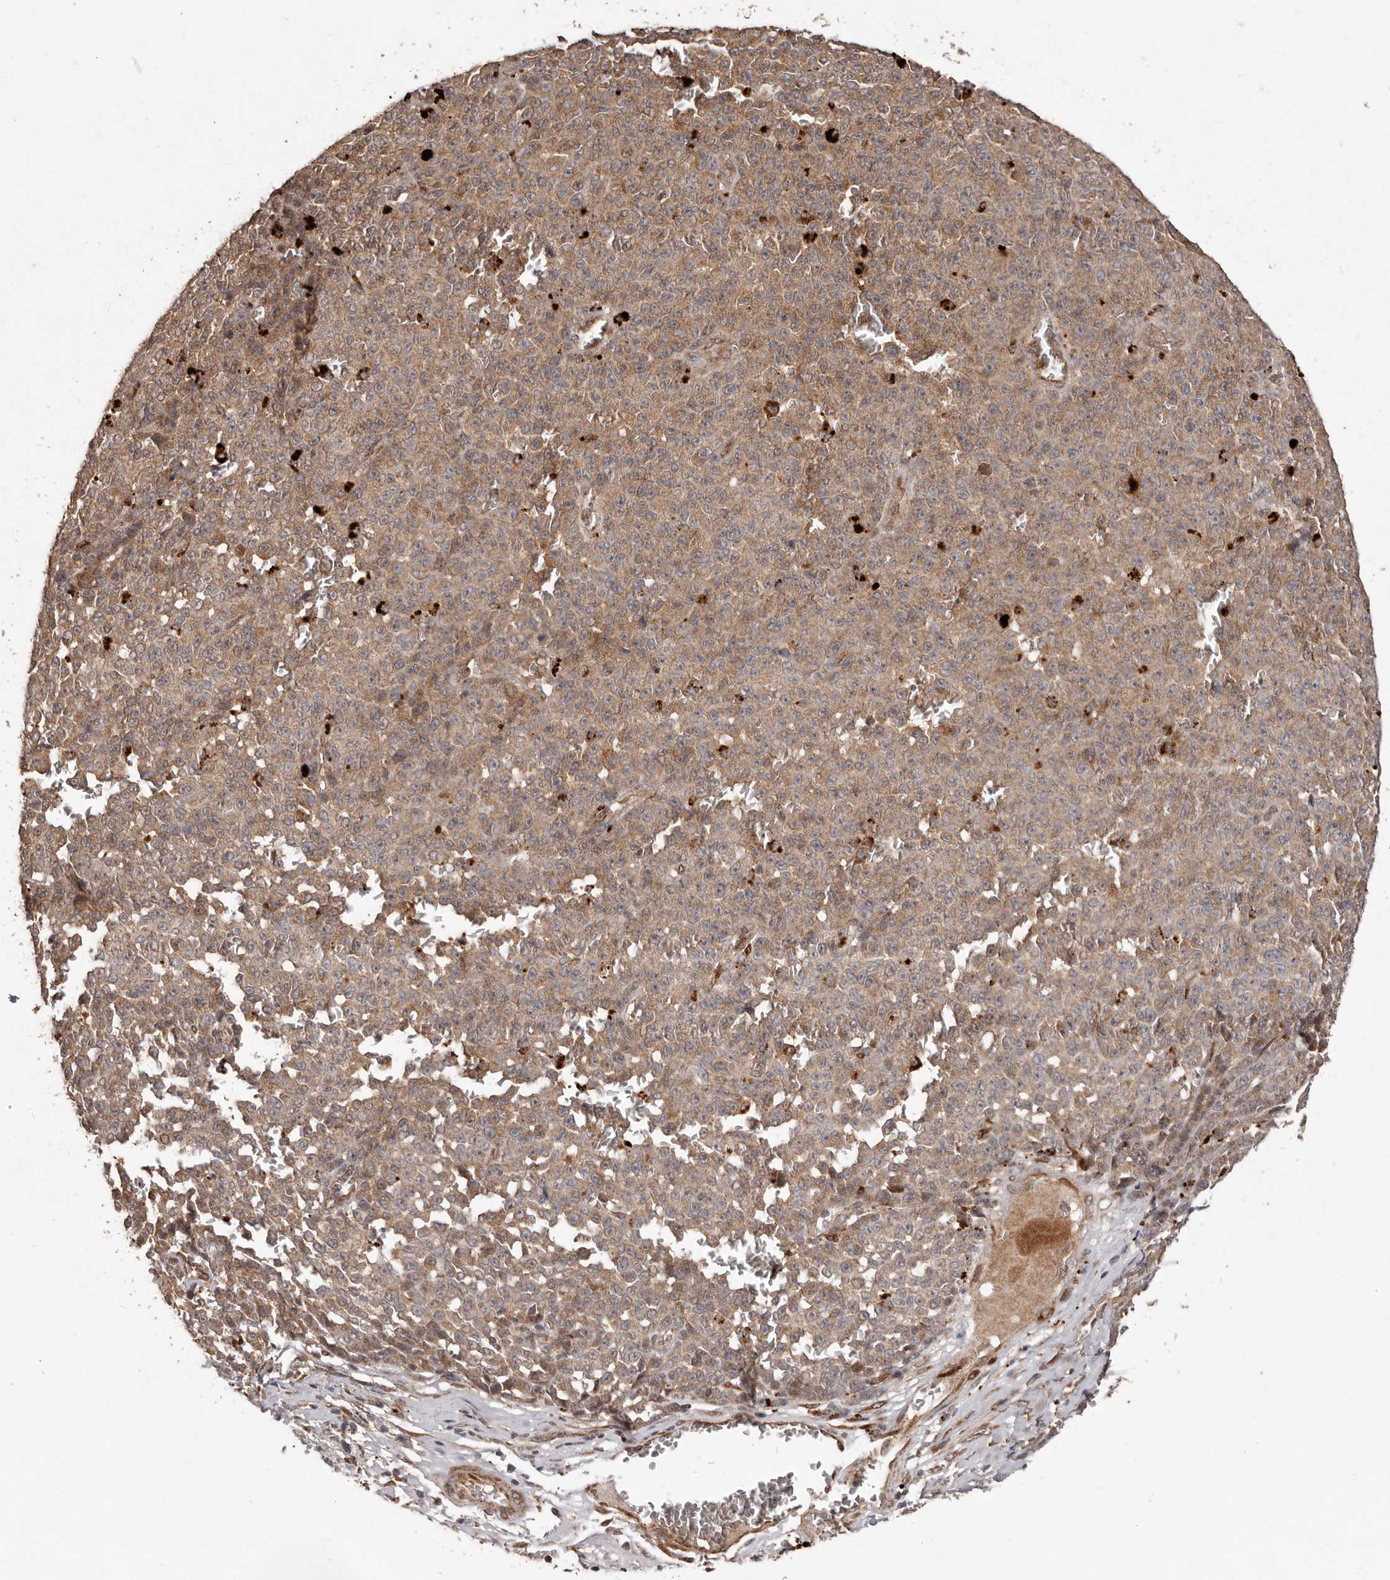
{"staining": {"intensity": "moderate", "quantity": ">75%", "location": "cytoplasmic/membranous"}, "tissue": "melanoma", "cell_type": "Tumor cells", "image_type": "cancer", "snomed": [{"axis": "morphology", "description": "Malignant melanoma, NOS"}, {"axis": "topography", "description": "Skin"}], "caption": "Malignant melanoma stained with a protein marker reveals moderate staining in tumor cells.", "gene": "PLOD2", "patient": {"sex": "female", "age": 82}}